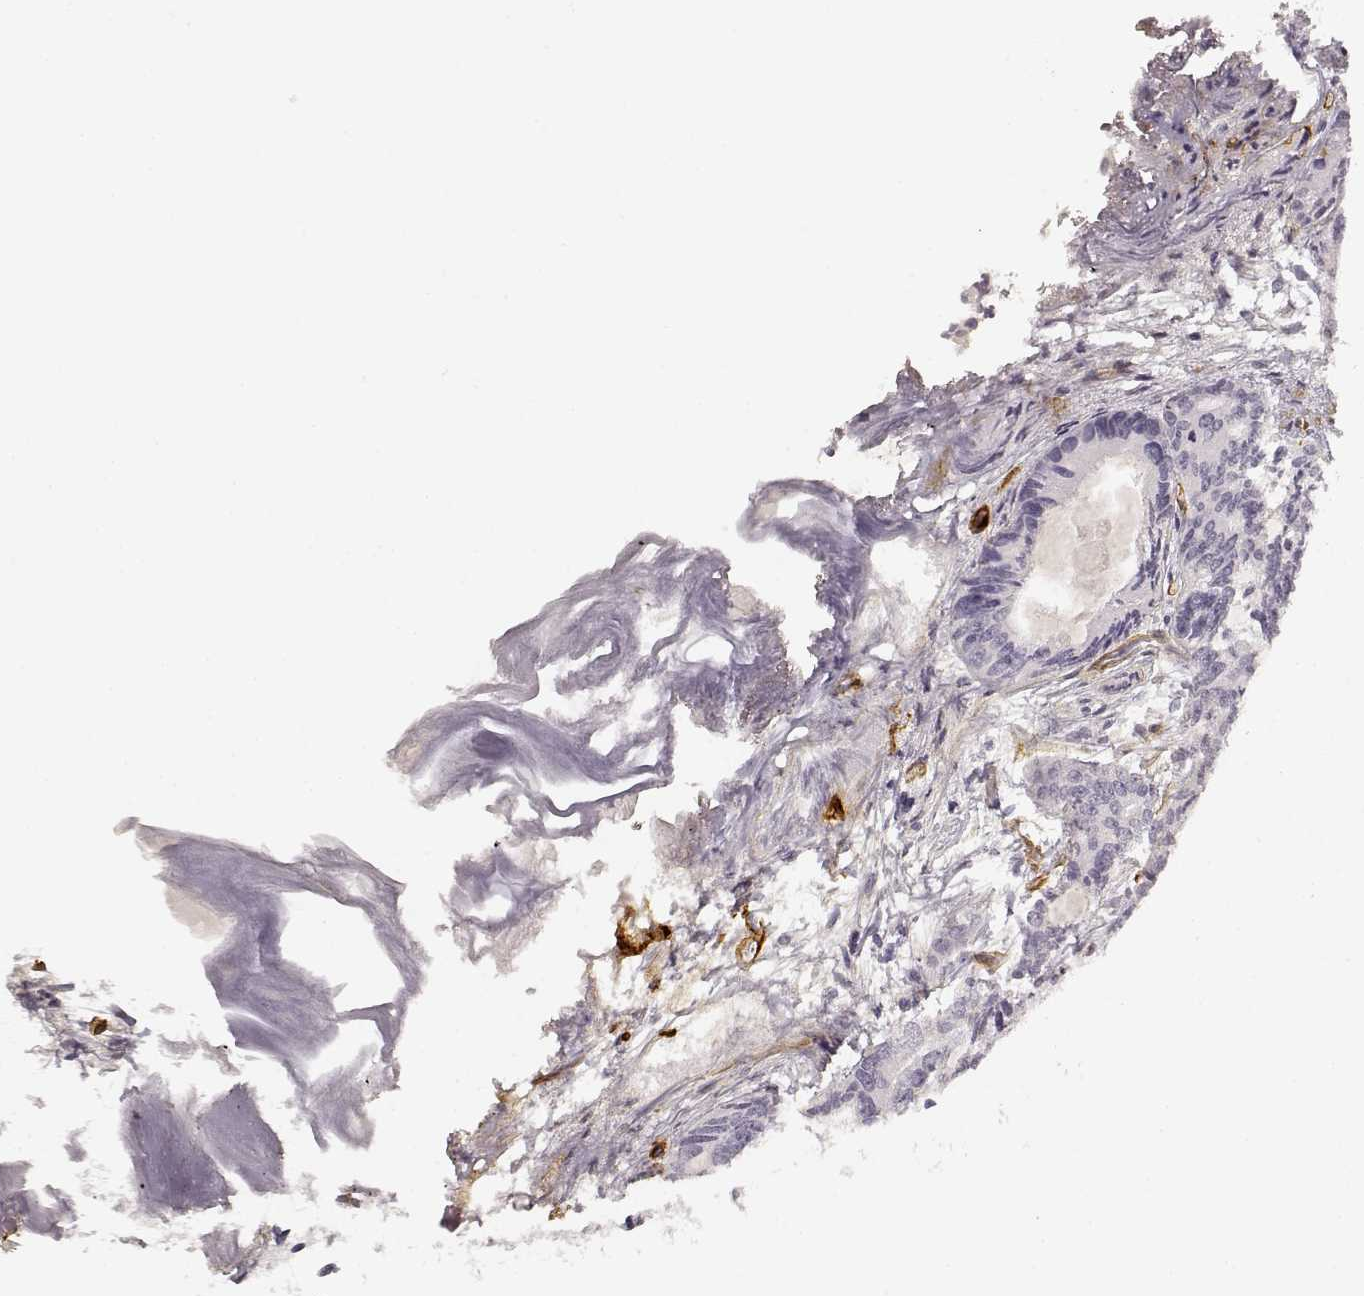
{"staining": {"intensity": "negative", "quantity": "none", "location": "none"}, "tissue": "prostate cancer", "cell_type": "Tumor cells", "image_type": "cancer", "snomed": [{"axis": "morphology", "description": "Adenocarcinoma, Medium grade"}, {"axis": "topography", "description": "Prostate"}], "caption": "Immunohistochemistry (IHC) photomicrograph of neoplastic tissue: adenocarcinoma (medium-grade) (prostate) stained with DAB (3,3'-diaminobenzidine) exhibits no significant protein staining in tumor cells.", "gene": "LAMA4", "patient": {"sex": "male", "age": 74}}